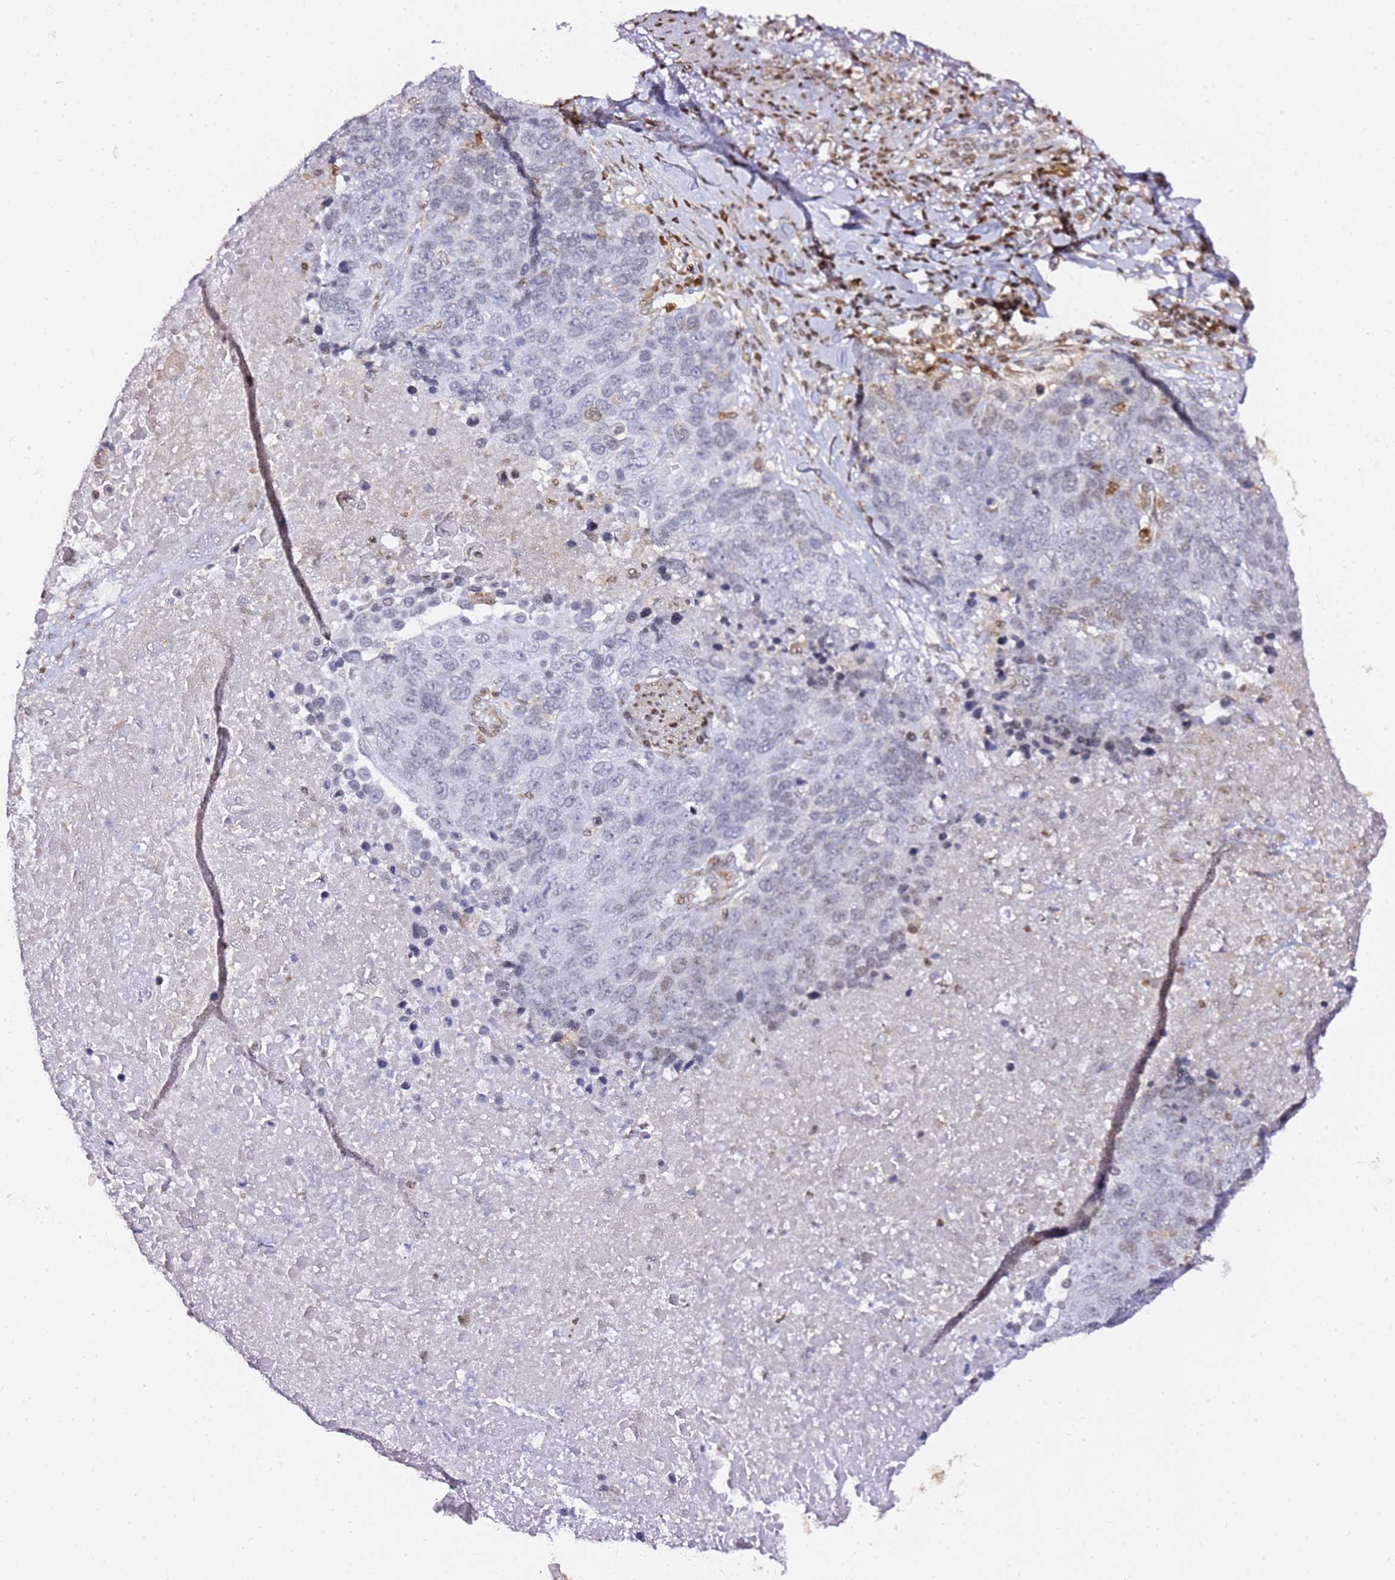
{"staining": {"intensity": "negative", "quantity": "none", "location": "none"}, "tissue": "lung cancer", "cell_type": "Tumor cells", "image_type": "cancer", "snomed": [{"axis": "morphology", "description": "Normal tissue, NOS"}, {"axis": "morphology", "description": "Squamous cell carcinoma, NOS"}, {"axis": "topography", "description": "Lymph node"}, {"axis": "topography", "description": "Lung"}], "caption": "Immunohistochemistry (IHC) of human lung squamous cell carcinoma displays no expression in tumor cells.", "gene": "GBP2", "patient": {"sex": "male", "age": 66}}